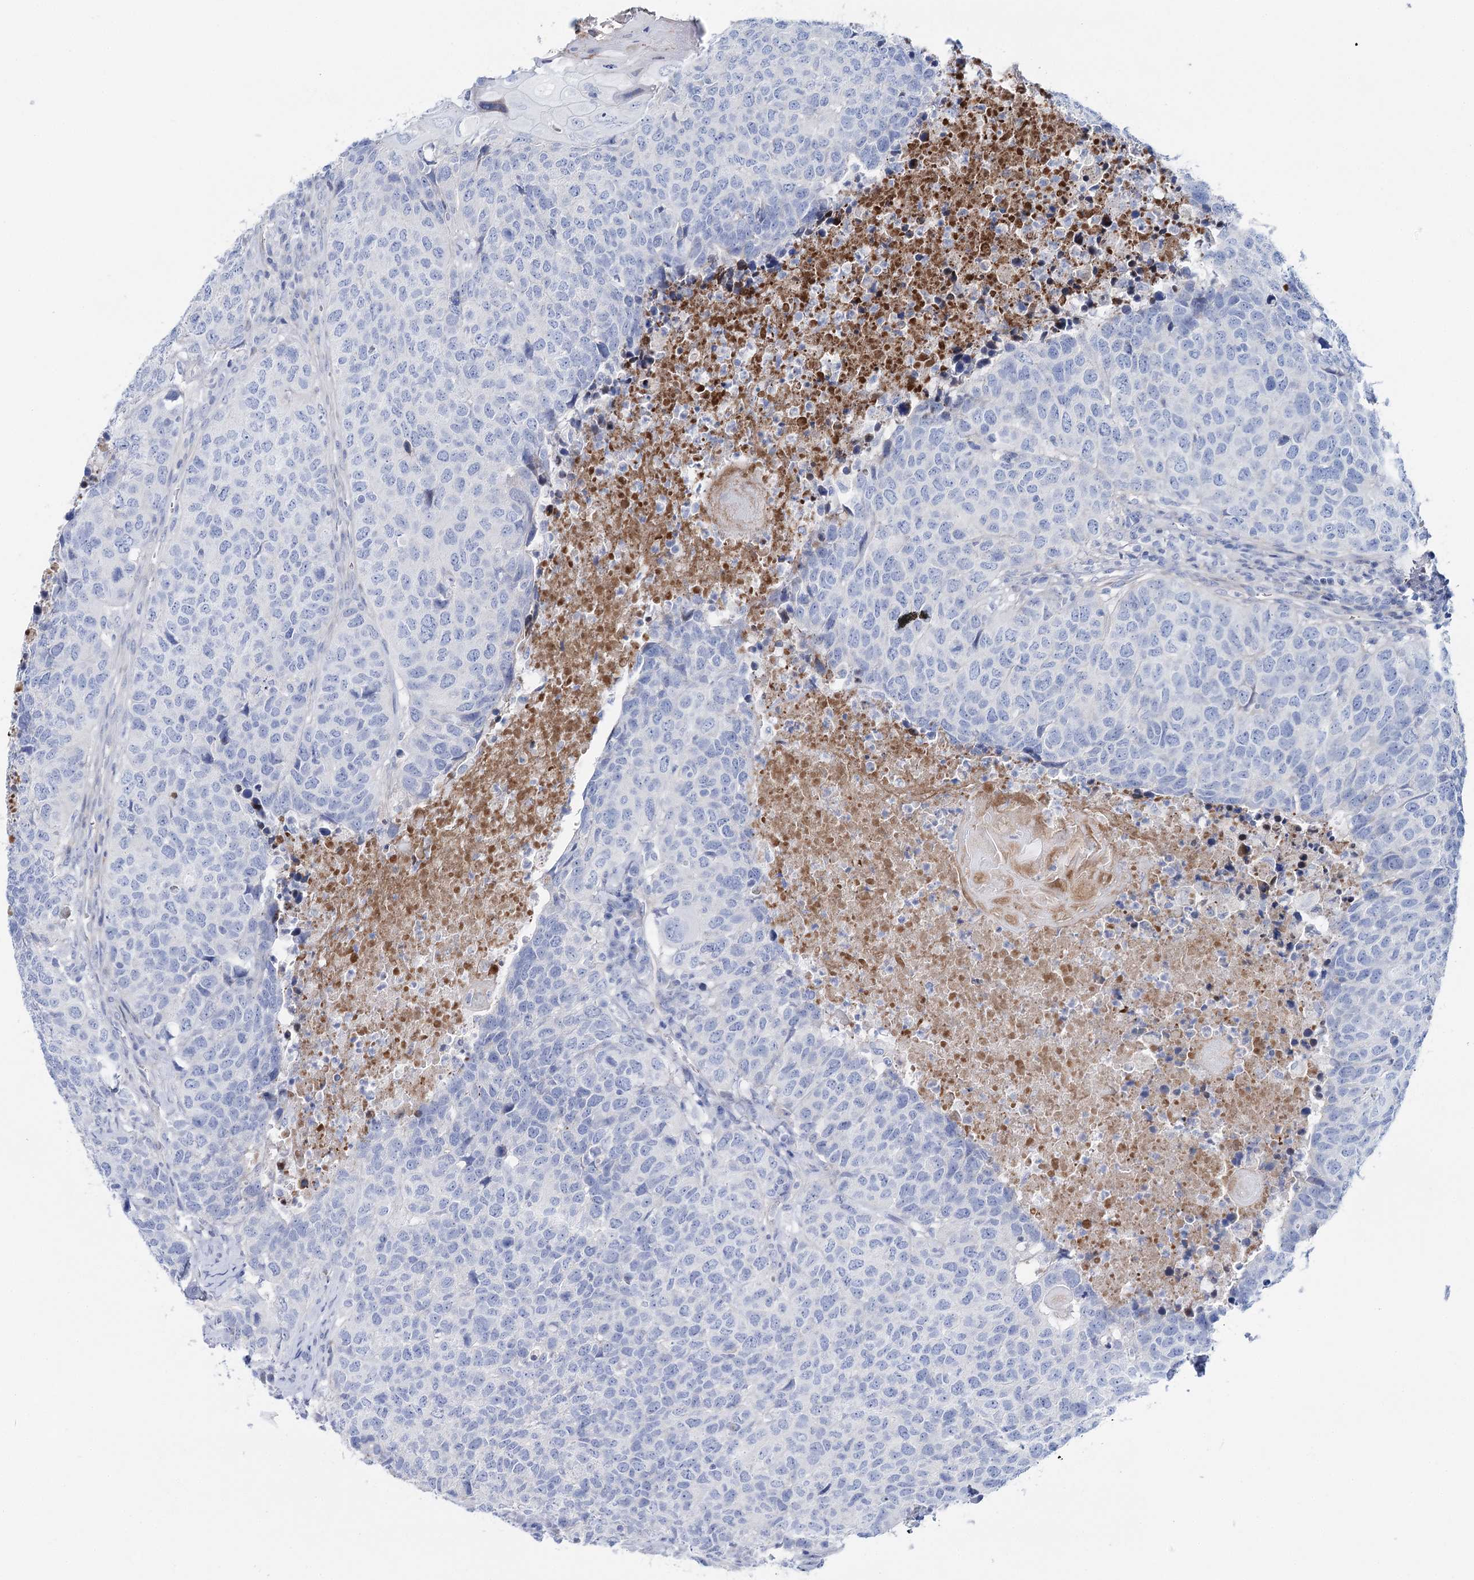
{"staining": {"intensity": "negative", "quantity": "none", "location": "none"}, "tissue": "head and neck cancer", "cell_type": "Tumor cells", "image_type": "cancer", "snomed": [{"axis": "morphology", "description": "Squamous cell carcinoma, NOS"}, {"axis": "topography", "description": "Head-Neck"}], "caption": "This photomicrograph is of head and neck cancer stained with immunohistochemistry to label a protein in brown with the nuclei are counter-stained blue. There is no staining in tumor cells. The staining is performed using DAB brown chromogen with nuclei counter-stained in using hematoxylin.", "gene": "ANKRD23", "patient": {"sex": "male", "age": 66}}